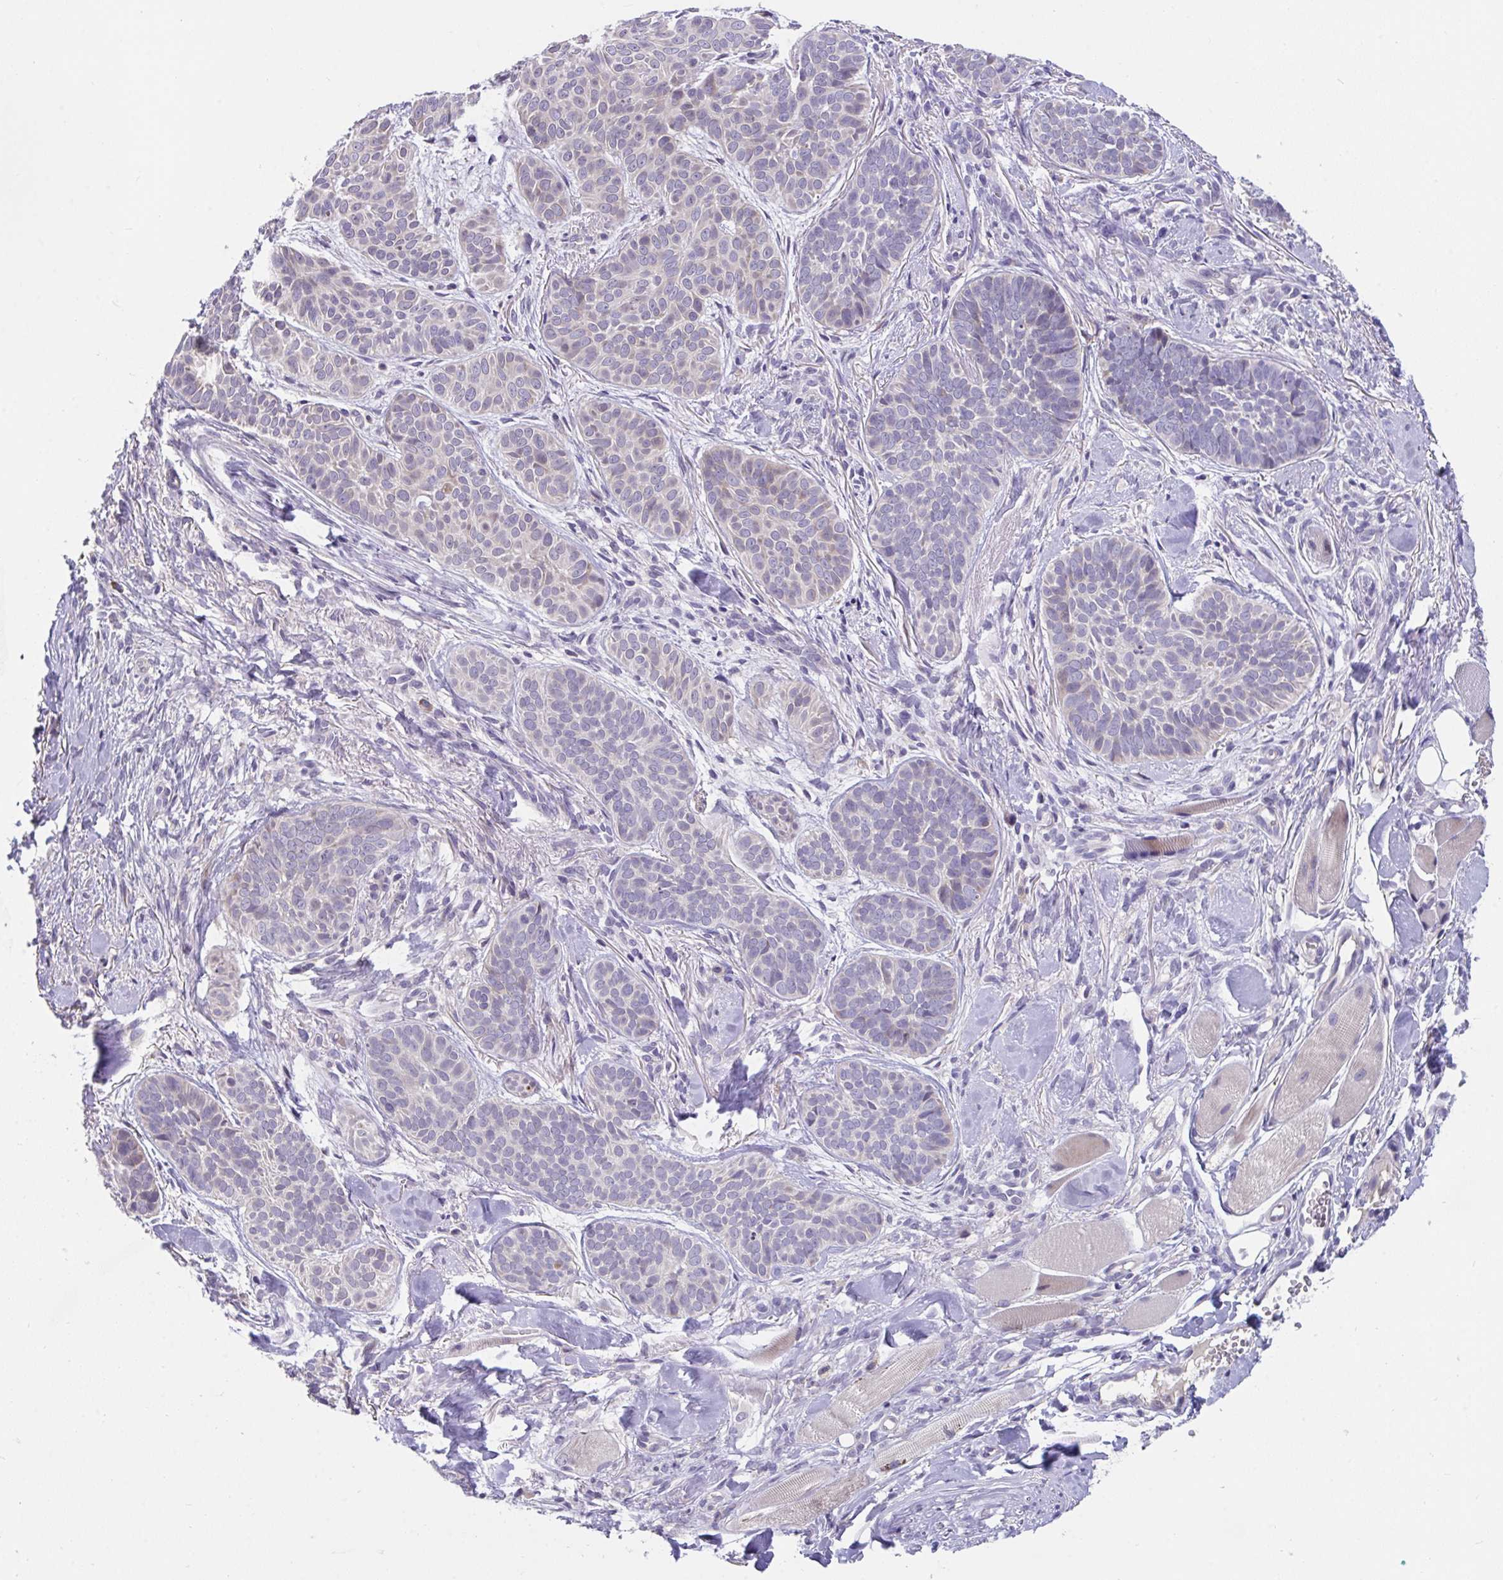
{"staining": {"intensity": "weak", "quantity": "<25%", "location": "cytoplasmic/membranous"}, "tissue": "skin cancer", "cell_type": "Tumor cells", "image_type": "cancer", "snomed": [{"axis": "morphology", "description": "Basal cell carcinoma"}, {"axis": "topography", "description": "Skin"}, {"axis": "topography", "description": "Skin of nose"}], "caption": "Skin basal cell carcinoma stained for a protein using IHC demonstrates no positivity tumor cells.", "gene": "SUSD4", "patient": {"sex": "female", "age": 81}}